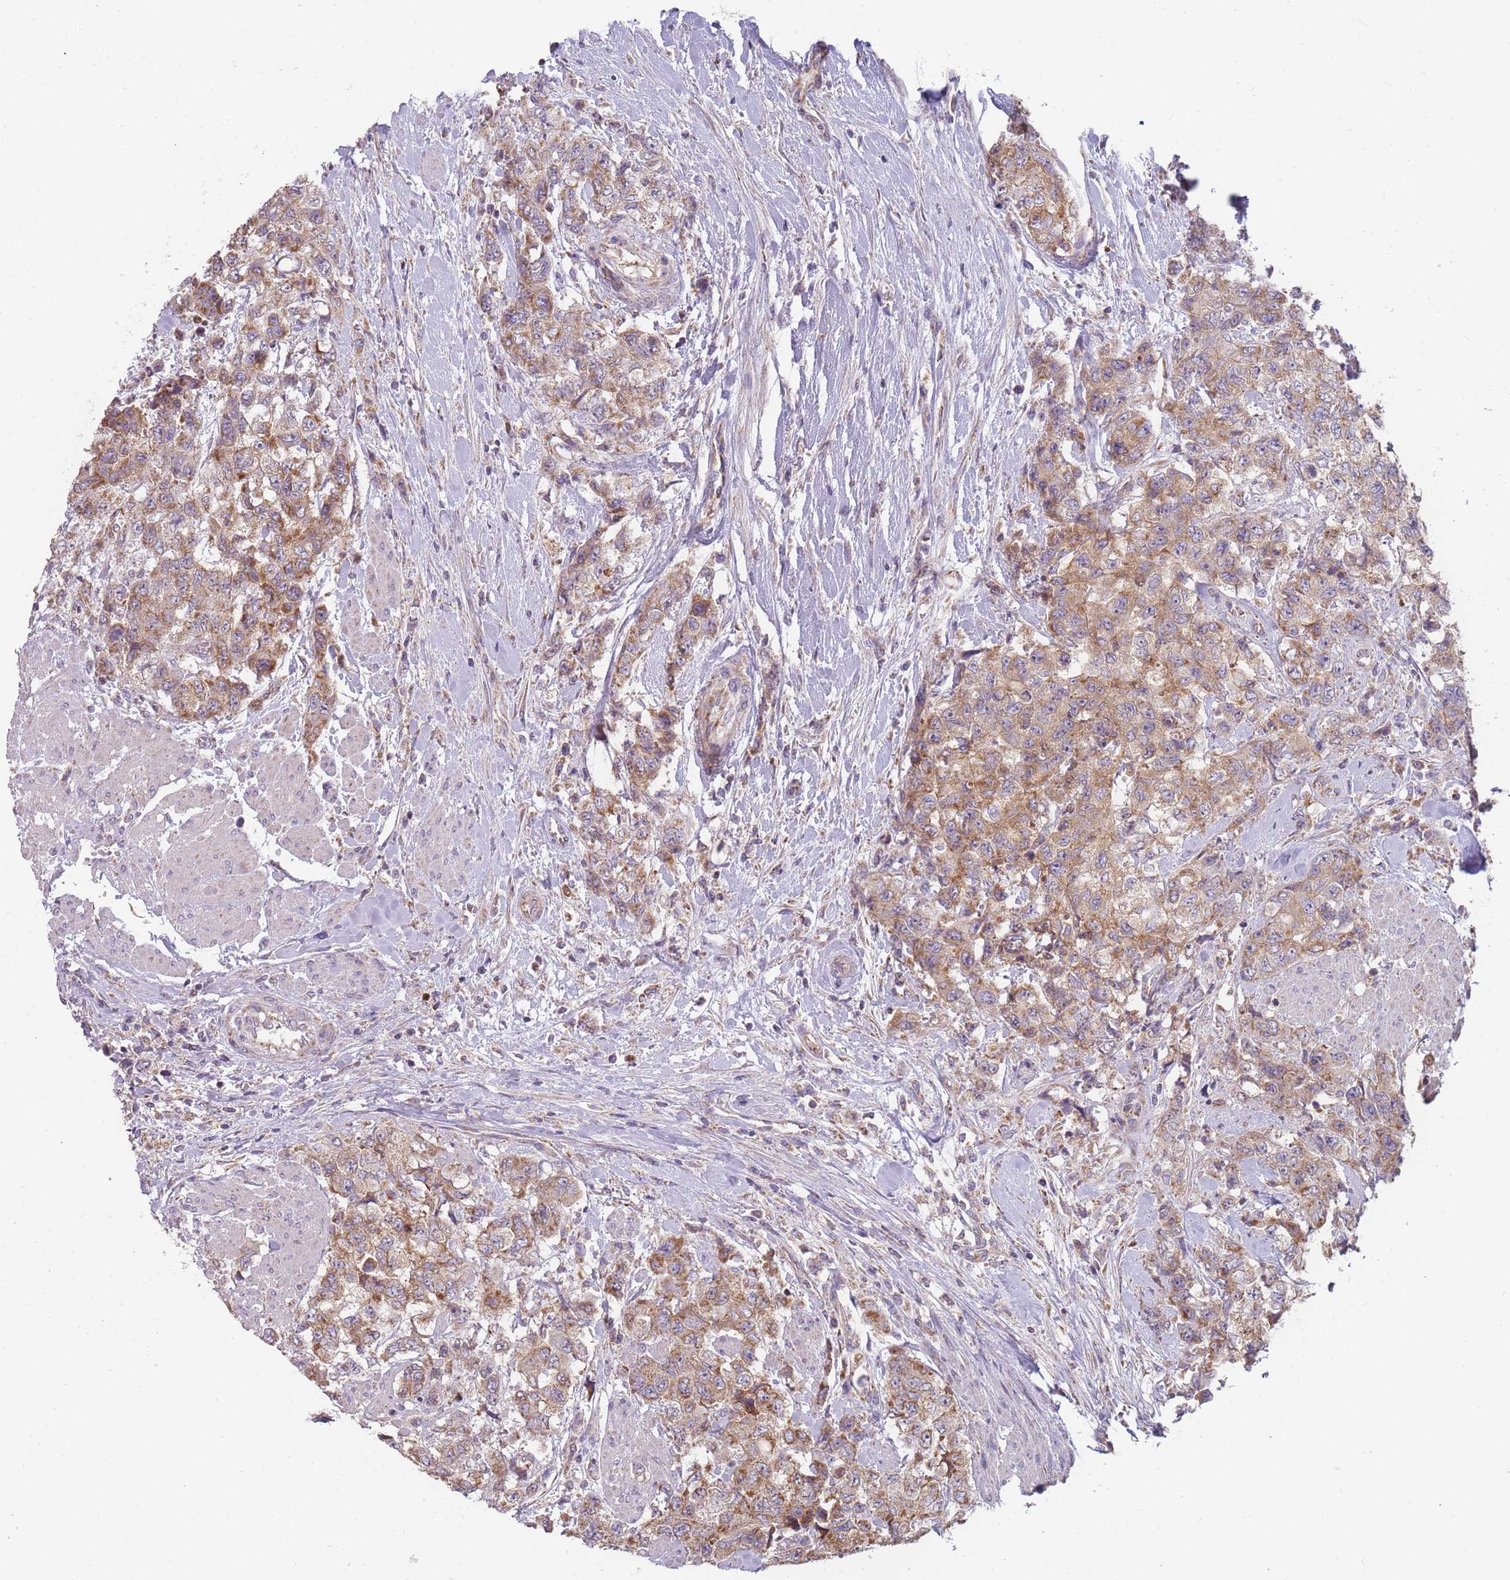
{"staining": {"intensity": "moderate", "quantity": ">75%", "location": "cytoplasmic/membranous"}, "tissue": "urothelial cancer", "cell_type": "Tumor cells", "image_type": "cancer", "snomed": [{"axis": "morphology", "description": "Urothelial carcinoma, High grade"}, {"axis": "topography", "description": "Urinary bladder"}], "caption": "Brown immunohistochemical staining in urothelial cancer reveals moderate cytoplasmic/membranous expression in about >75% of tumor cells.", "gene": "NDUFA9", "patient": {"sex": "female", "age": 78}}